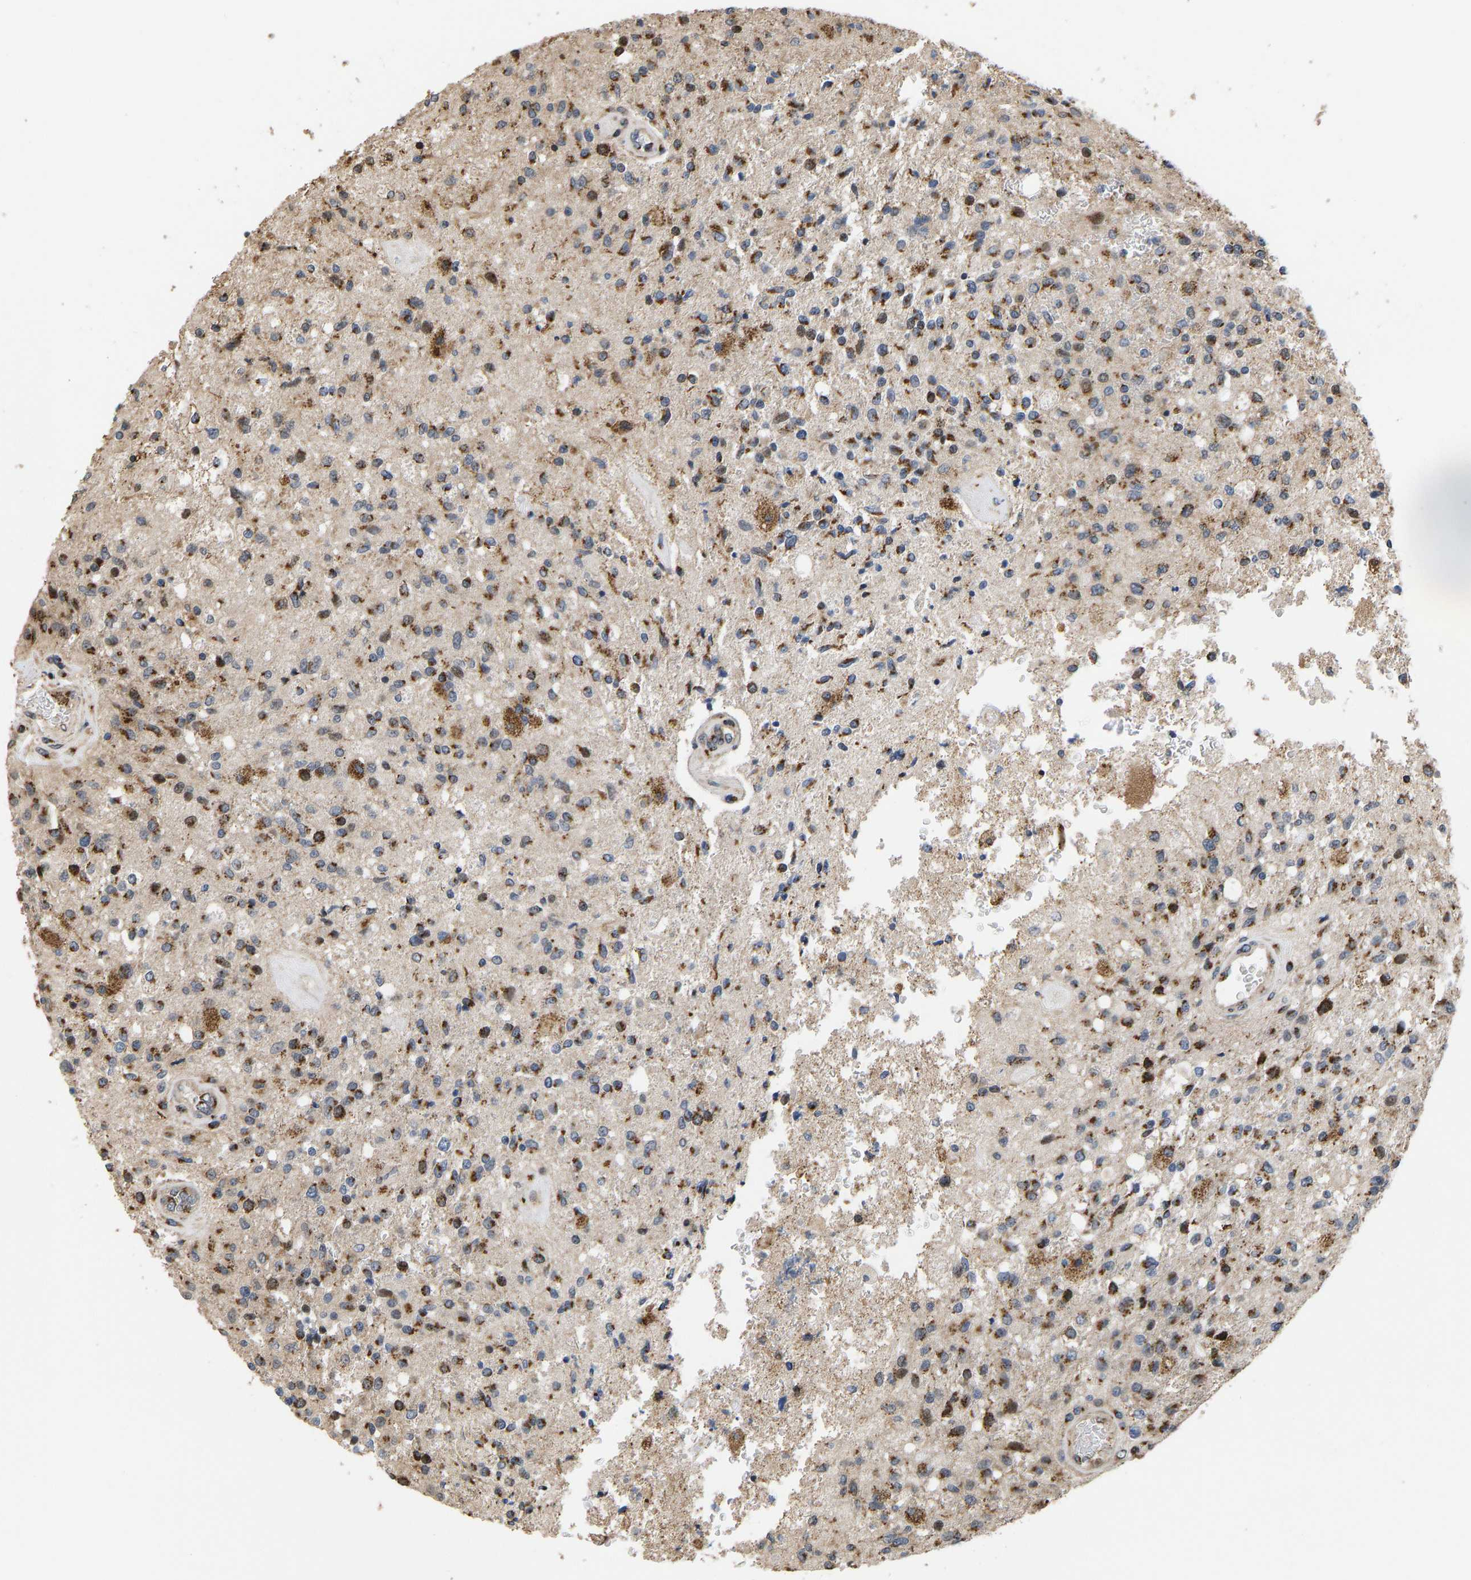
{"staining": {"intensity": "moderate", "quantity": ">75%", "location": "cytoplasmic/membranous,nuclear"}, "tissue": "glioma", "cell_type": "Tumor cells", "image_type": "cancer", "snomed": [{"axis": "morphology", "description": "Normal tissue, NOS"}, {"axis": "morphology", "description": "Glioma, malignant, High grade"}, {"axis": "topography", "description": "Cerebral cortex"}], "caption": "About >75% of tumor cells in human malignant high-grade glioma reveal moderate cytoplasmic/membranous and nuclear protein positivity as visualized by brown immunohistochemical staining.", "gene": "YIPF4", "patient": {"sex": "male", "age": 77}}